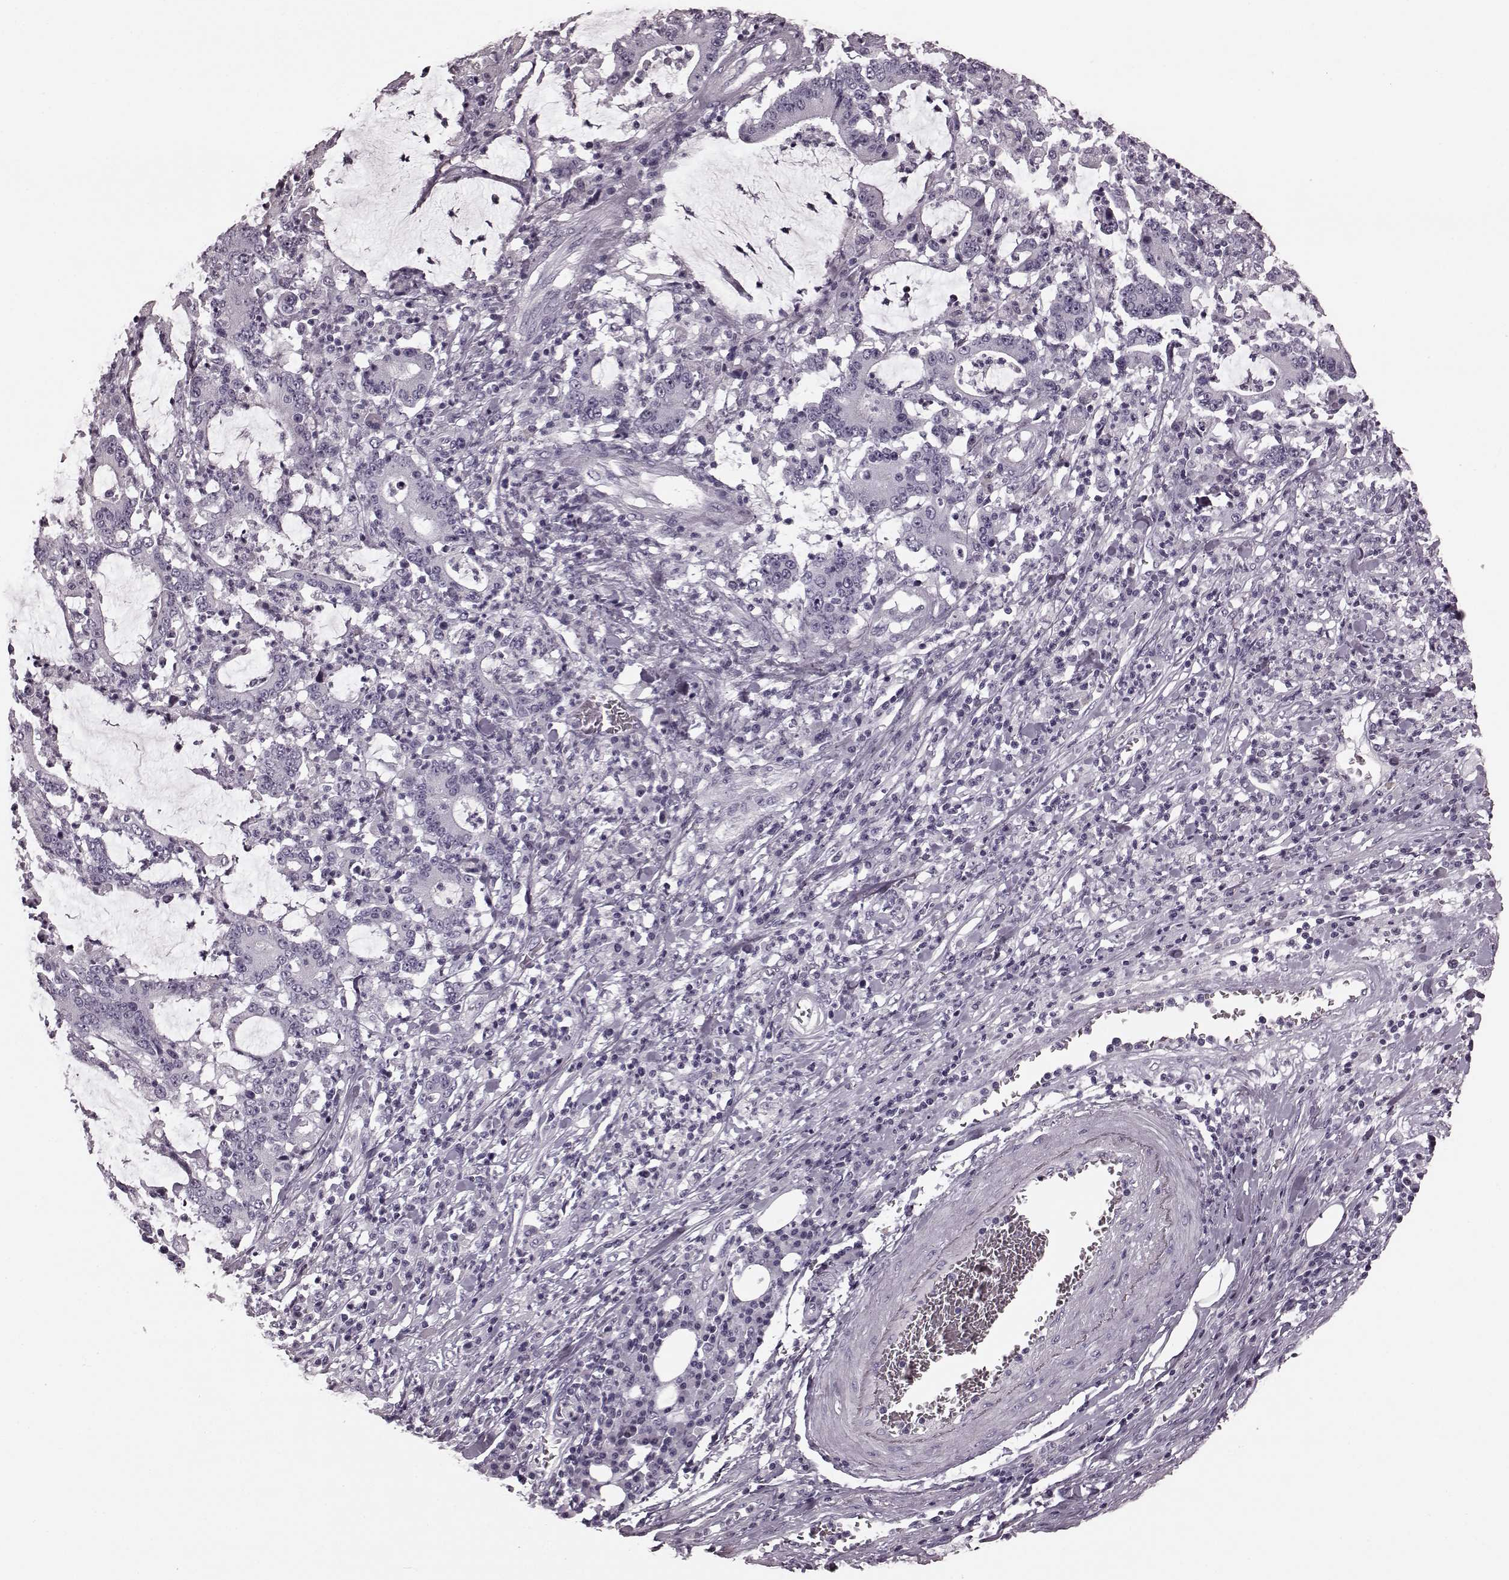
{"staining": {"intensity": "negative", "quantity": "none", "location": "none"}, "tissue": "stomach cancer", "cell_type": "Tumor cells", "image_type": "cancer", "snomed": [{"axis": "morphology", "description": "Adenocarcinoma, NOS"}, {"axis": "topography", "description": "Stomach, upper"}], "caption": "A high-resolution image shows IHC staining of stomach adenocarcinoma, which reveals no significant staining in tumor cells.", "gene": "TRPM1", "patient": {"sex": "male", "age": 68}}